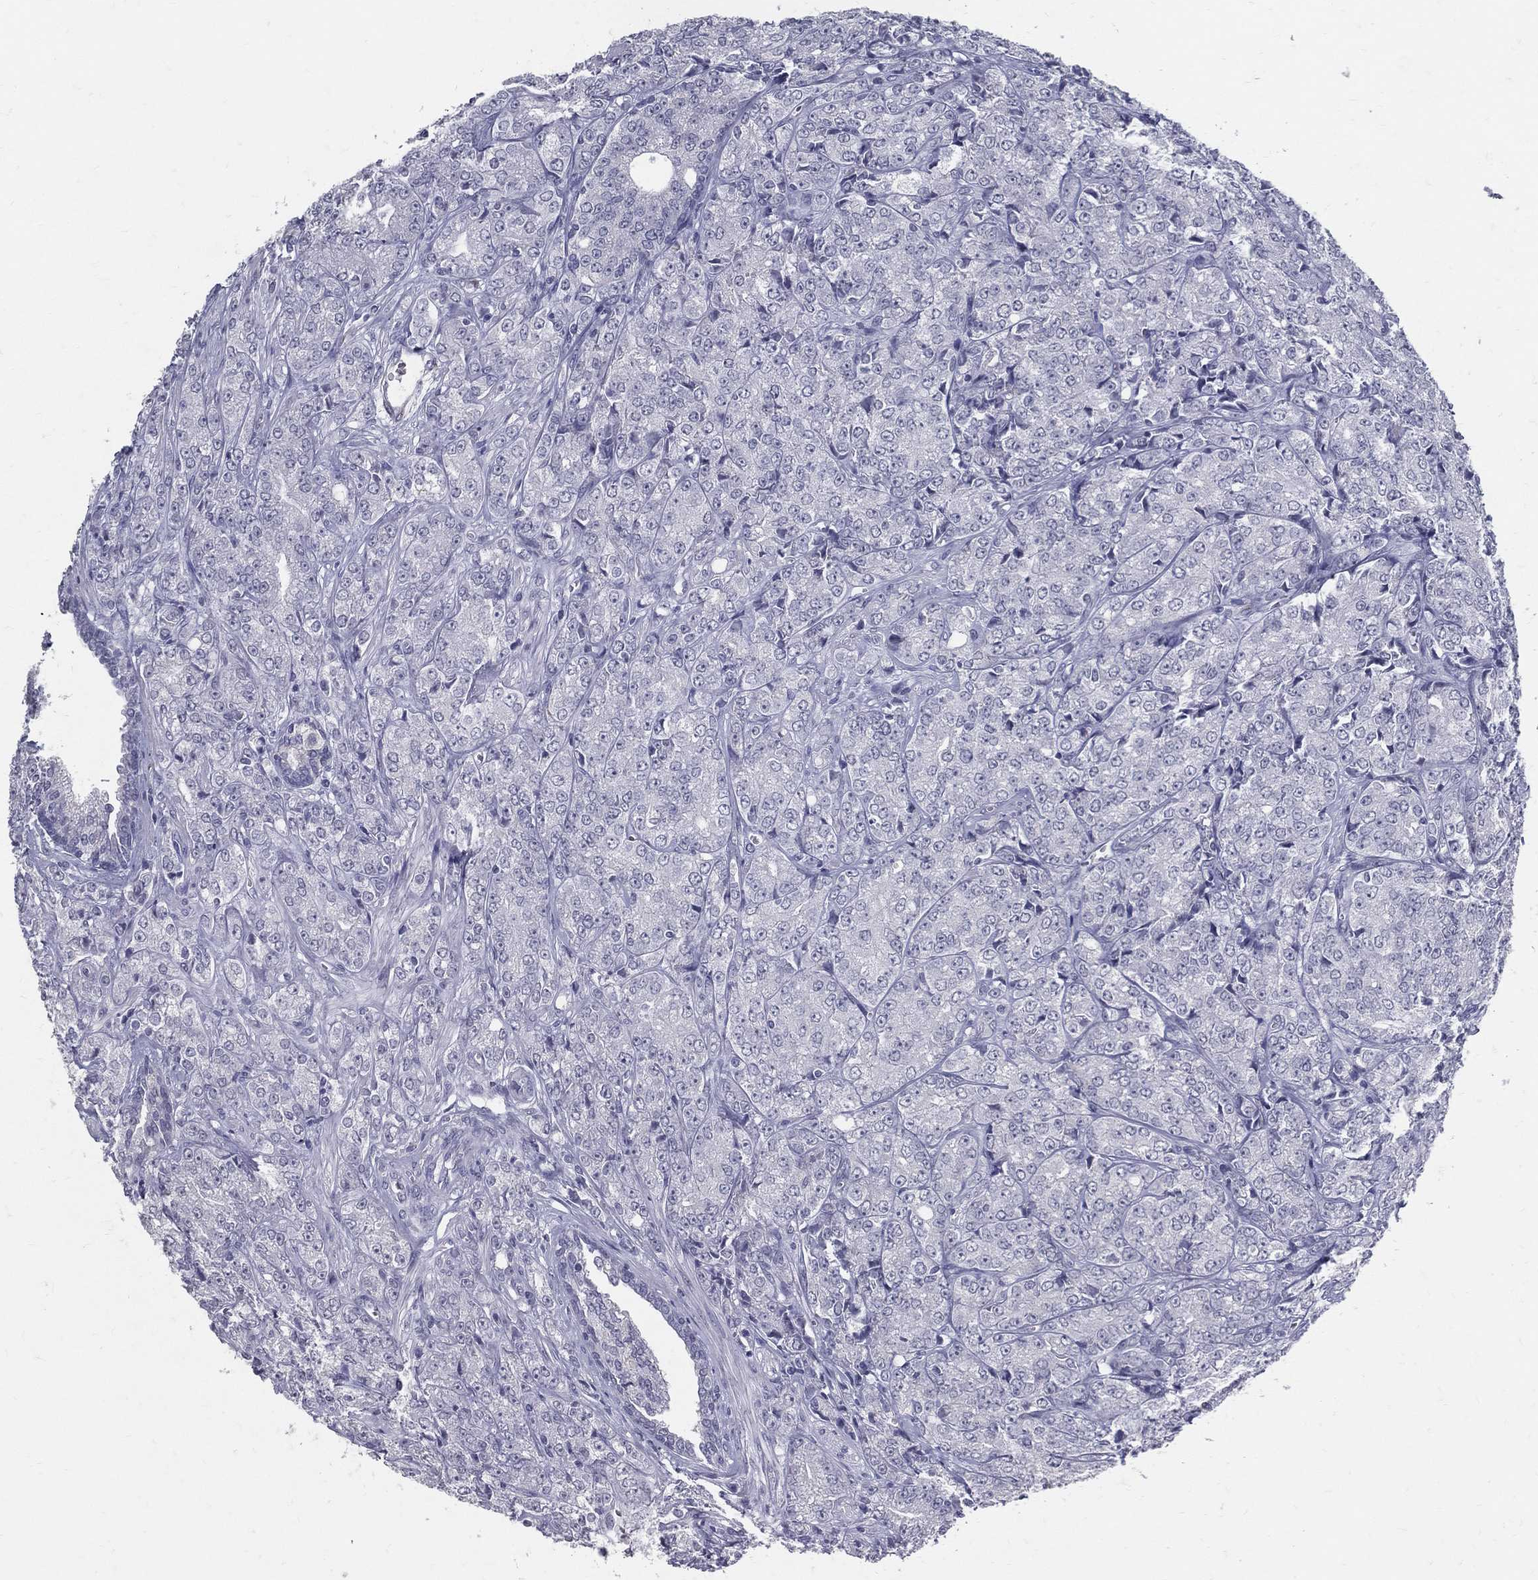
{"staining": {"intensity": "negative", "quantity": "none", "location": "none"}, "tissue": "prostate cancer", "cell_type": "Tumor cells", "image_type": "cancer", "snomed": [{"axis": "morphology", "description": "Adenocarcinoma, NOS"}, {"axis": "topography", "description": "Prostate and seminal vesicle, NOS"}, {"axis": "topography", "description": "Prostate"}], "caption": "A histopathology image of prostate cancer stained for a protein shows no brown staining in tumor cells. The staining is performed using DAB (3,3'-diaminobenzidine) brown chromogen with nuclei counter-stained in using hematoxylin.", "gene": "ACE2", "patient": {"sex": "male", "age": 68}}